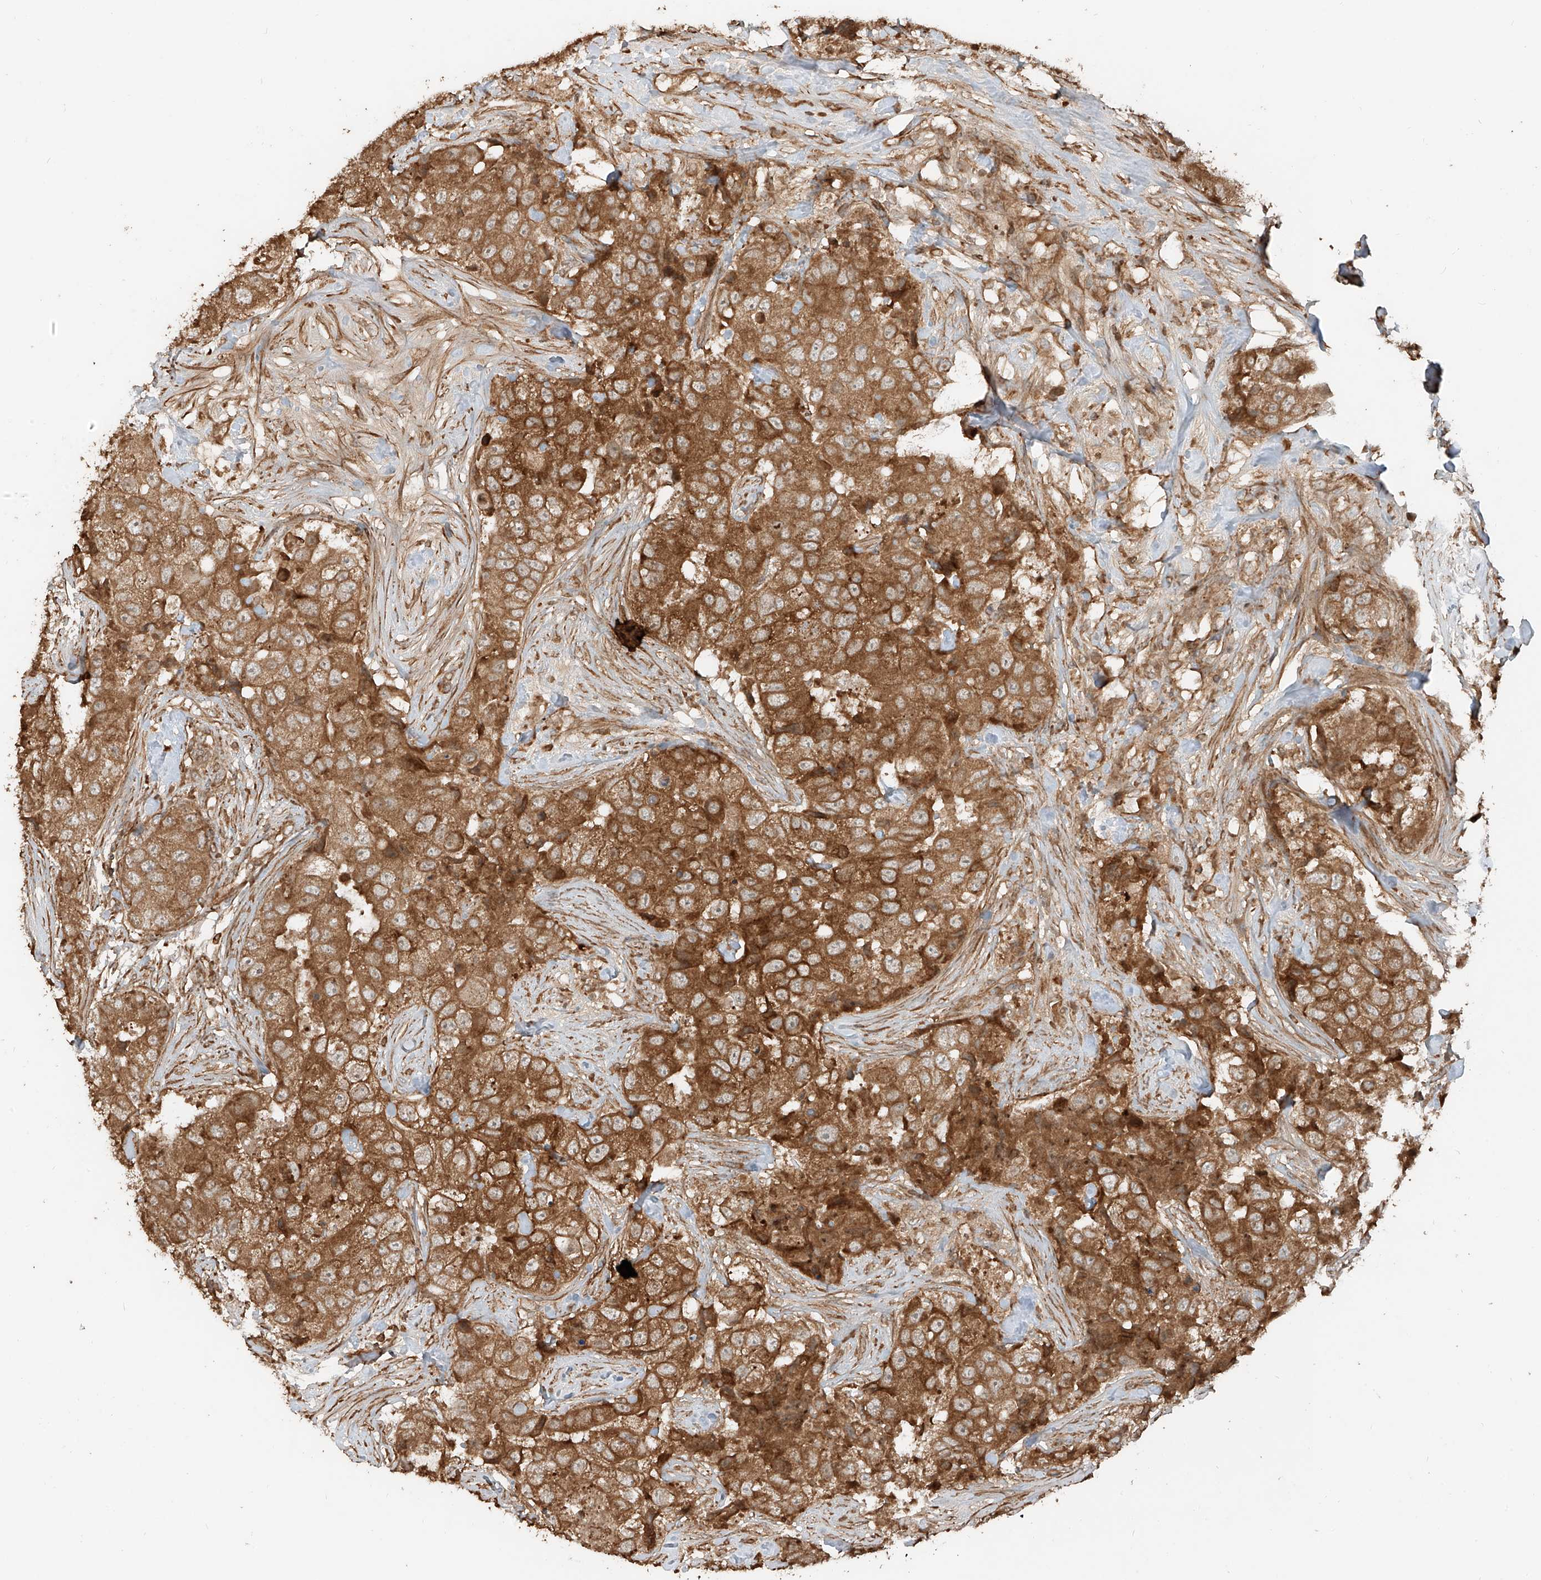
{"staining": {"intensity": "moderate", "quantity": ">75%", "location": "cytoplasmic/membranous"}, "tissue": "breast cancer", "cell_type": "Tumor cells", "image_type": "cancer", "snomed": [{"axis": "morphology", "description": "Duct carcinoma"}, {"axis": "topography", "description": "Breast"}], "caption": "Immunohistochemical staining of human breast cancer reveals medium levels of moderate cytoplasmic/membranous expression in about >75% of tumor cells.", "gene": "ANKZF1", "patient": {"sex": "female", "age": 62}}